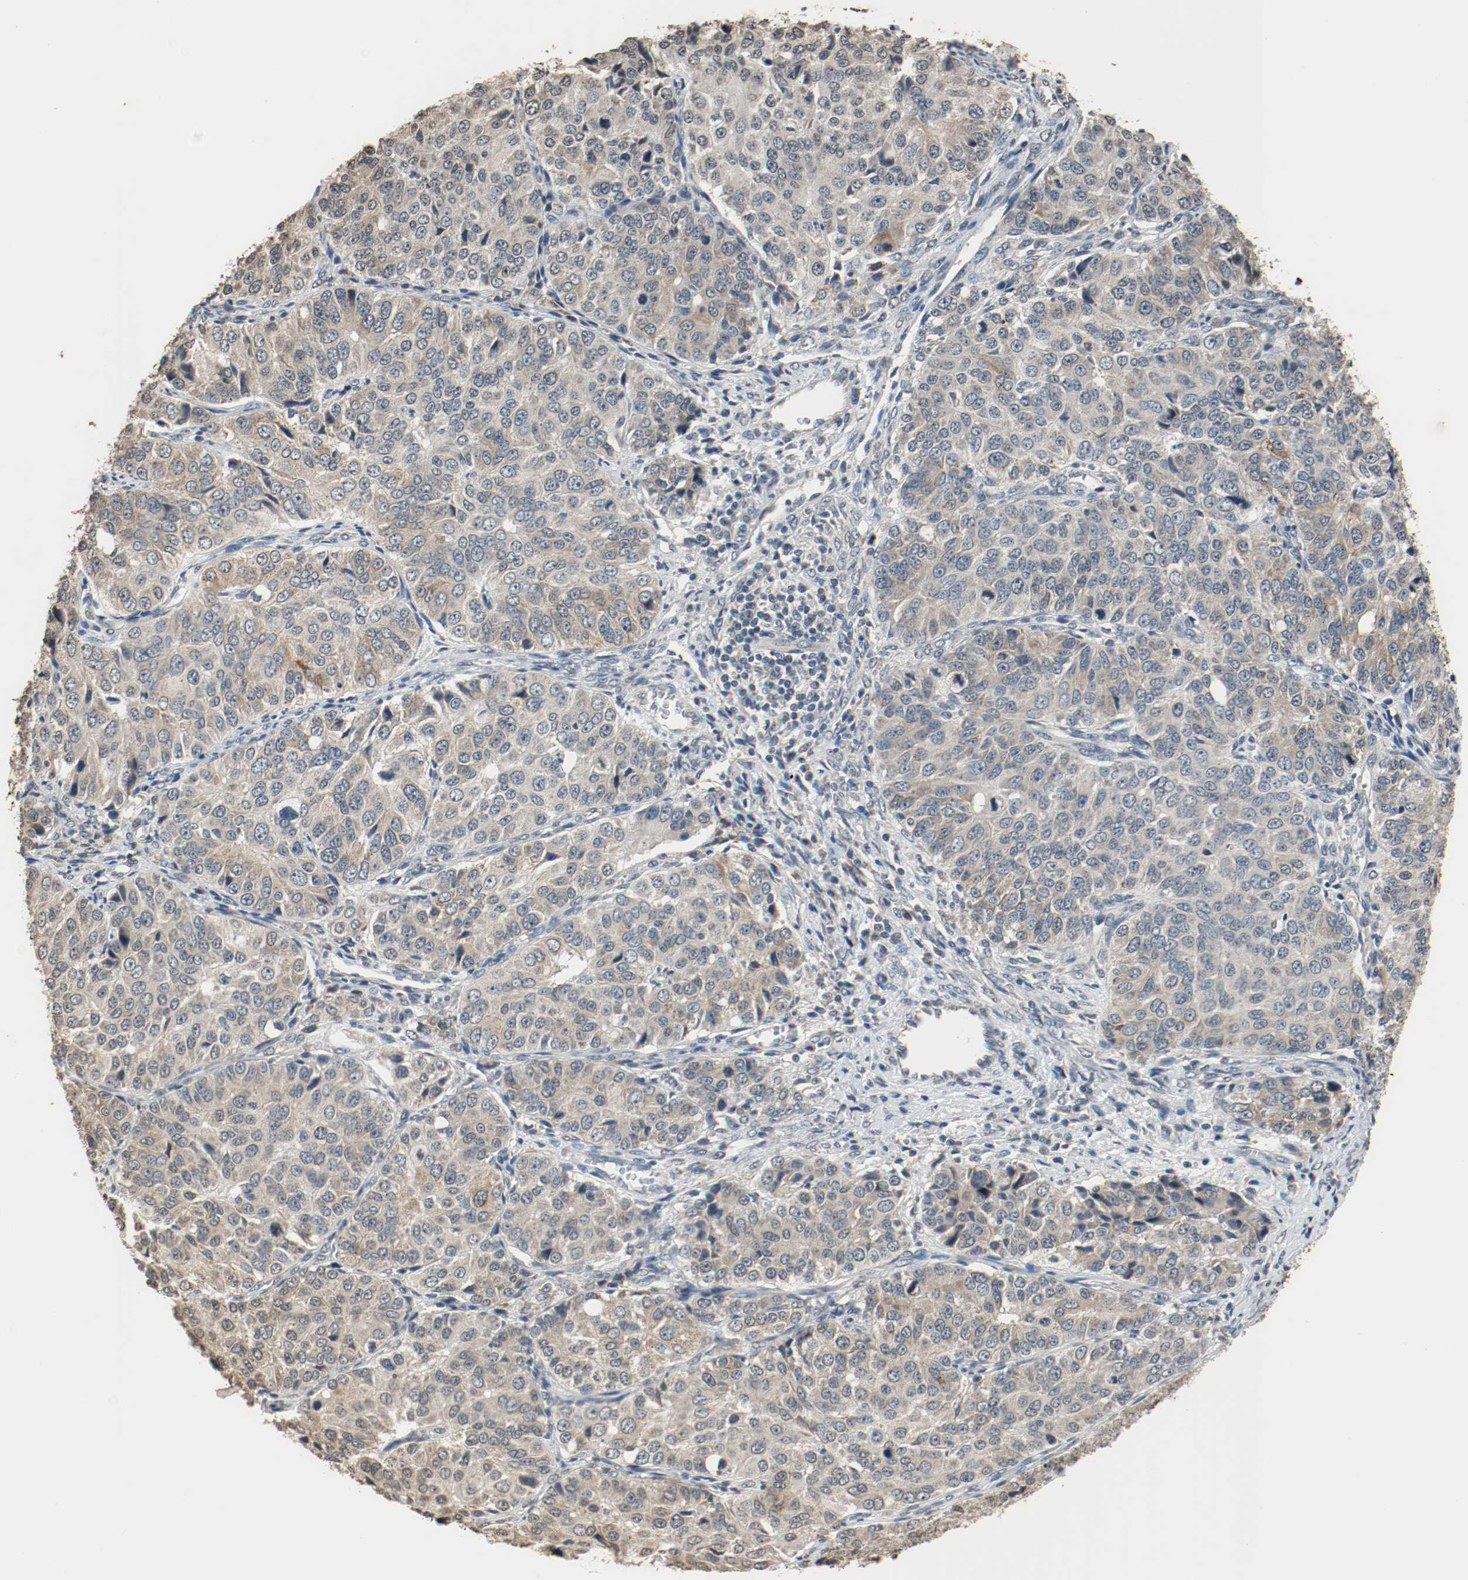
{"staining": {"intensity": "weak", "quantity": ">75%", "location": "cytoplasmic/membranous"}, "tissue": "ovarian cancer", "cell_type": "Tumor cells", "image_type": "cancer", "snomed": [{"axis": "morphology", "description": "Carcinoma, endometroid"}, {"axis": "topography", "description": "Ovary"}], "caption": "The immunohistochemical stain shows weak cytoplasmic/membranous positivity in tumor cells of ovarian cancer tissue. The protein is shown in brown color, while the nuclei are stained blue.", "gene": "RTN4", "patient": {"sex": "female", "age": 51}}